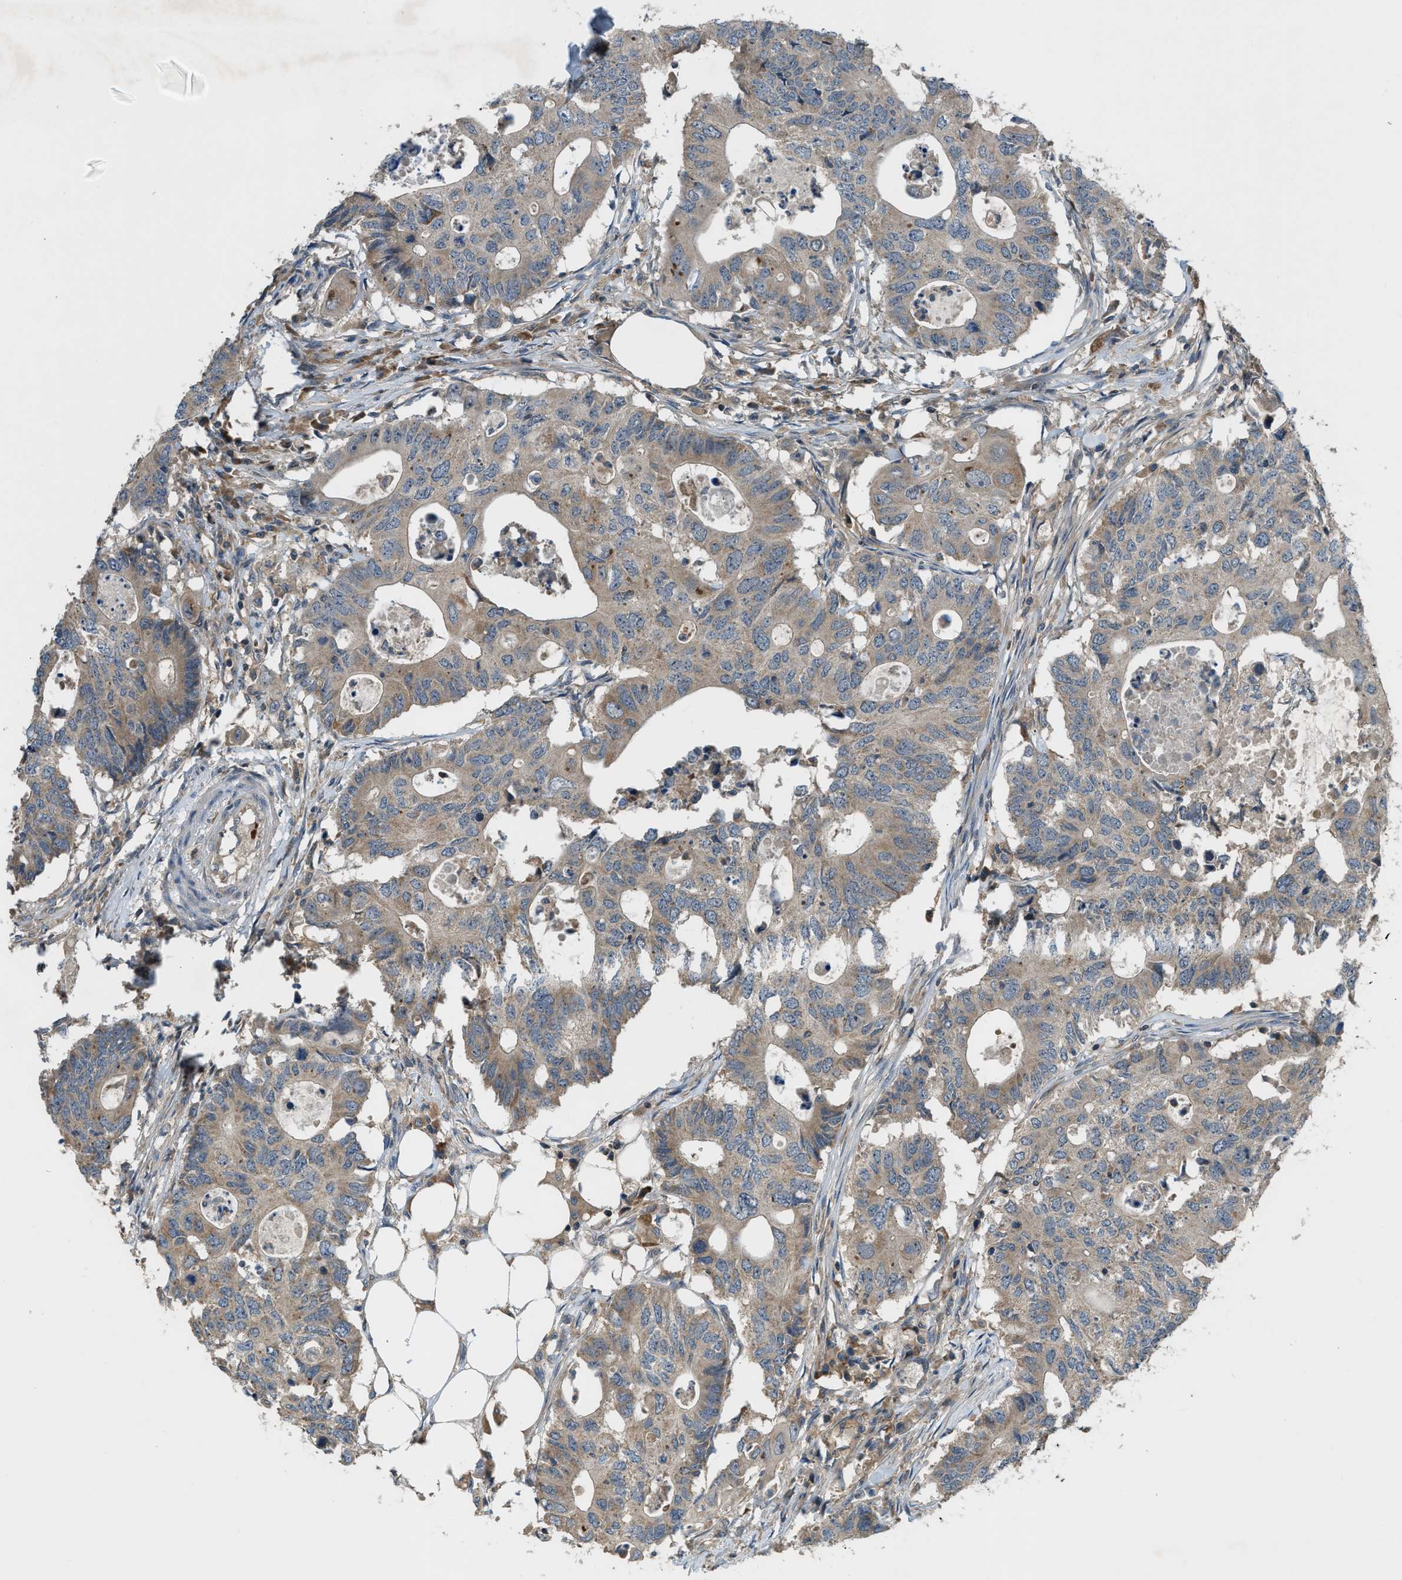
{"staining": {"intensity": "weak", "quantity": ">75%", "location": "cytoplasmic/membranous"}, "tissue": "colorectal cancer", "cell_type": "Tumor cells", "image_type": "cancer", "snomed": [{"axis": "morphology", "description": "Adenocarcinoma, NOS"}, {"axis": "topography", "description": "Colon"}], "caption": "Protein expression by IHC reveals weak cytoplasmic/membranous positivity in approximately >75% of tumor cells in colorectal adenocarcinoma.", "gene": "ZNF71", "patient": {"sex": "male", "age": 71}}